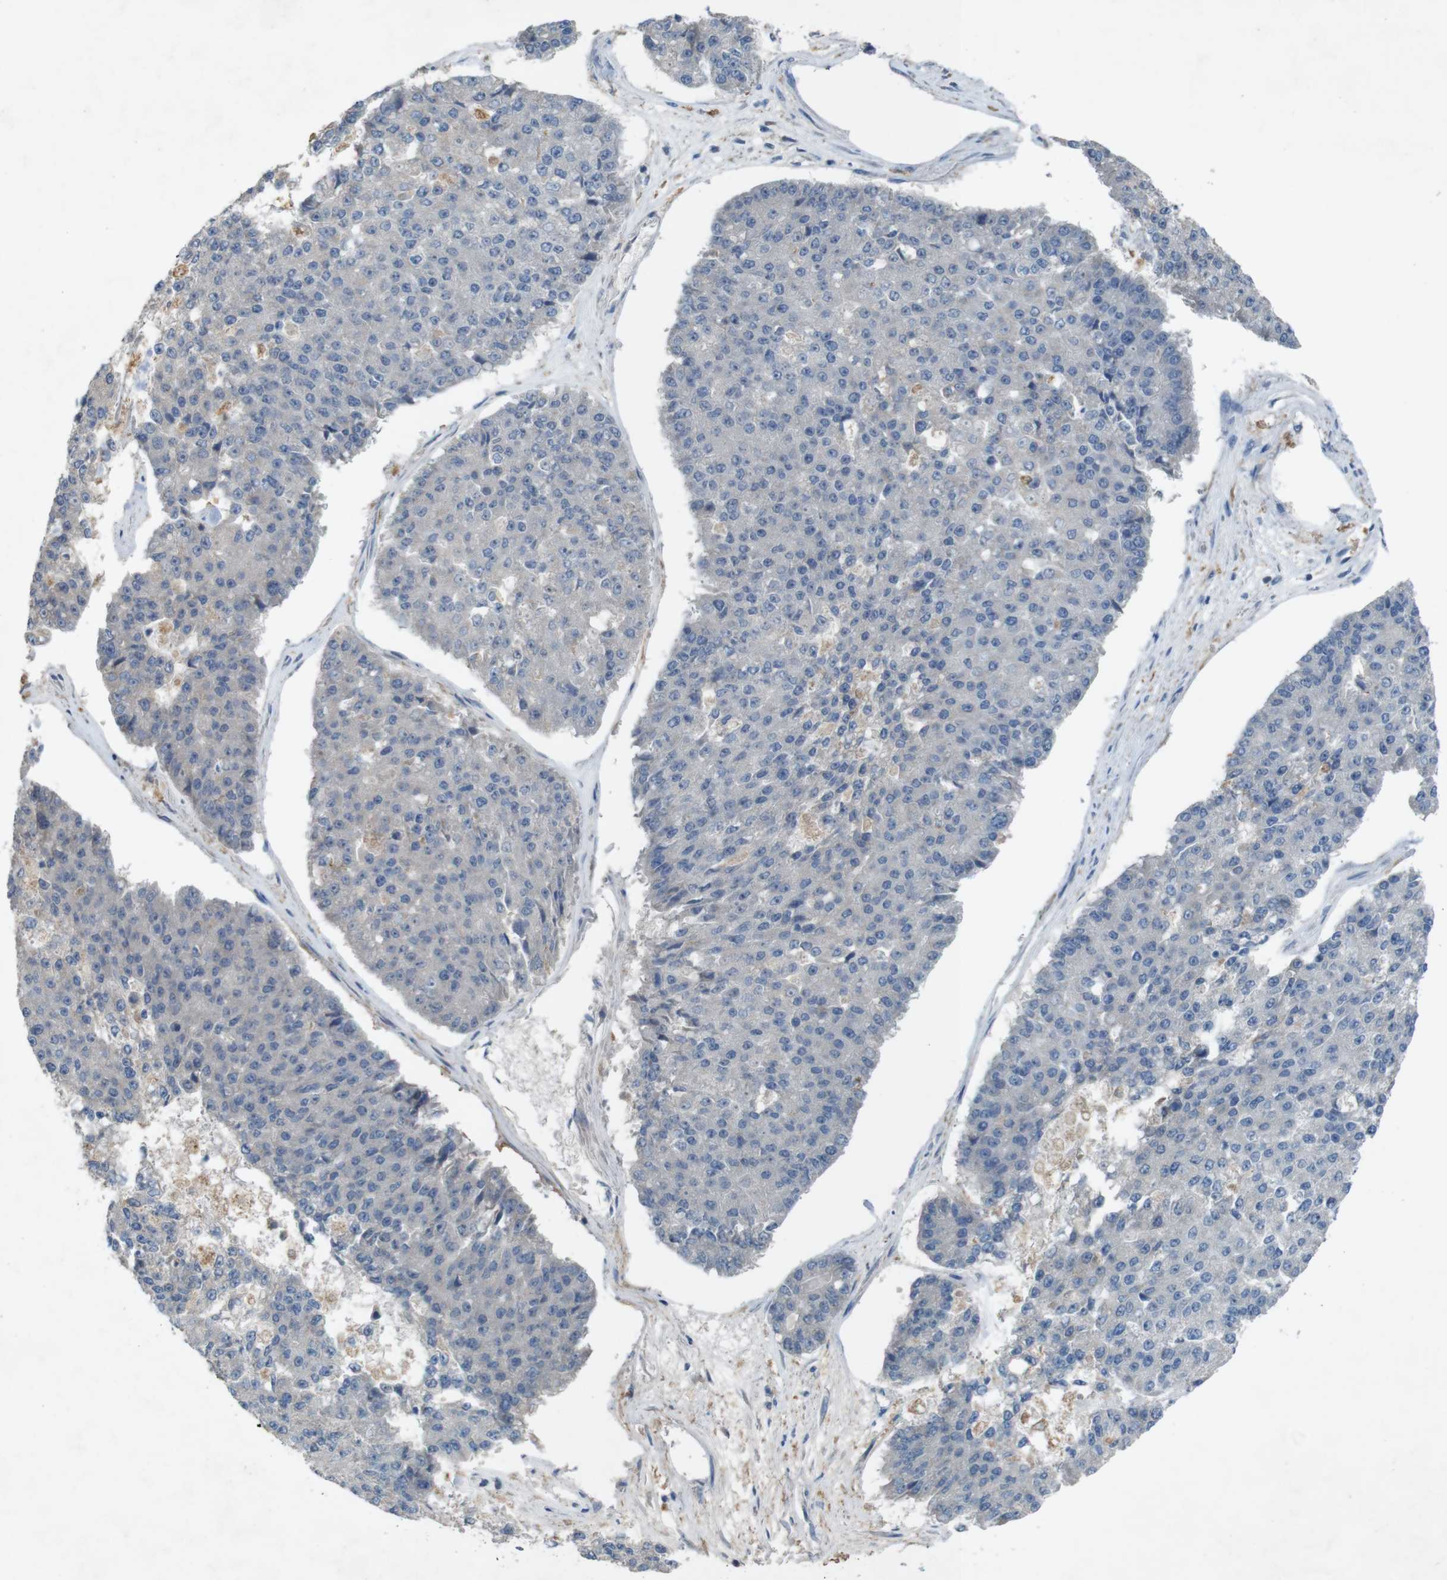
{"staining": {"intensity": "negative", "quantity": "none", "location": "none"}, "tissue": "pancreatic cancer", "cell_type": "Tumor cells", "image_type": "cancer", "snomed": [{"axis": "morphology", "description": "Adenocarcinoma, NOS"}, {"axis": "topography", "description": "Pancreas"}], "caption": "Immunohistochemistry image of pancreatic cancer (adenocarcinoma) stained for a protein (brown), which displays no staining in tumor cells.", "gene": "MOGAT3", "patient": {"sex": "male", "age": 50}}